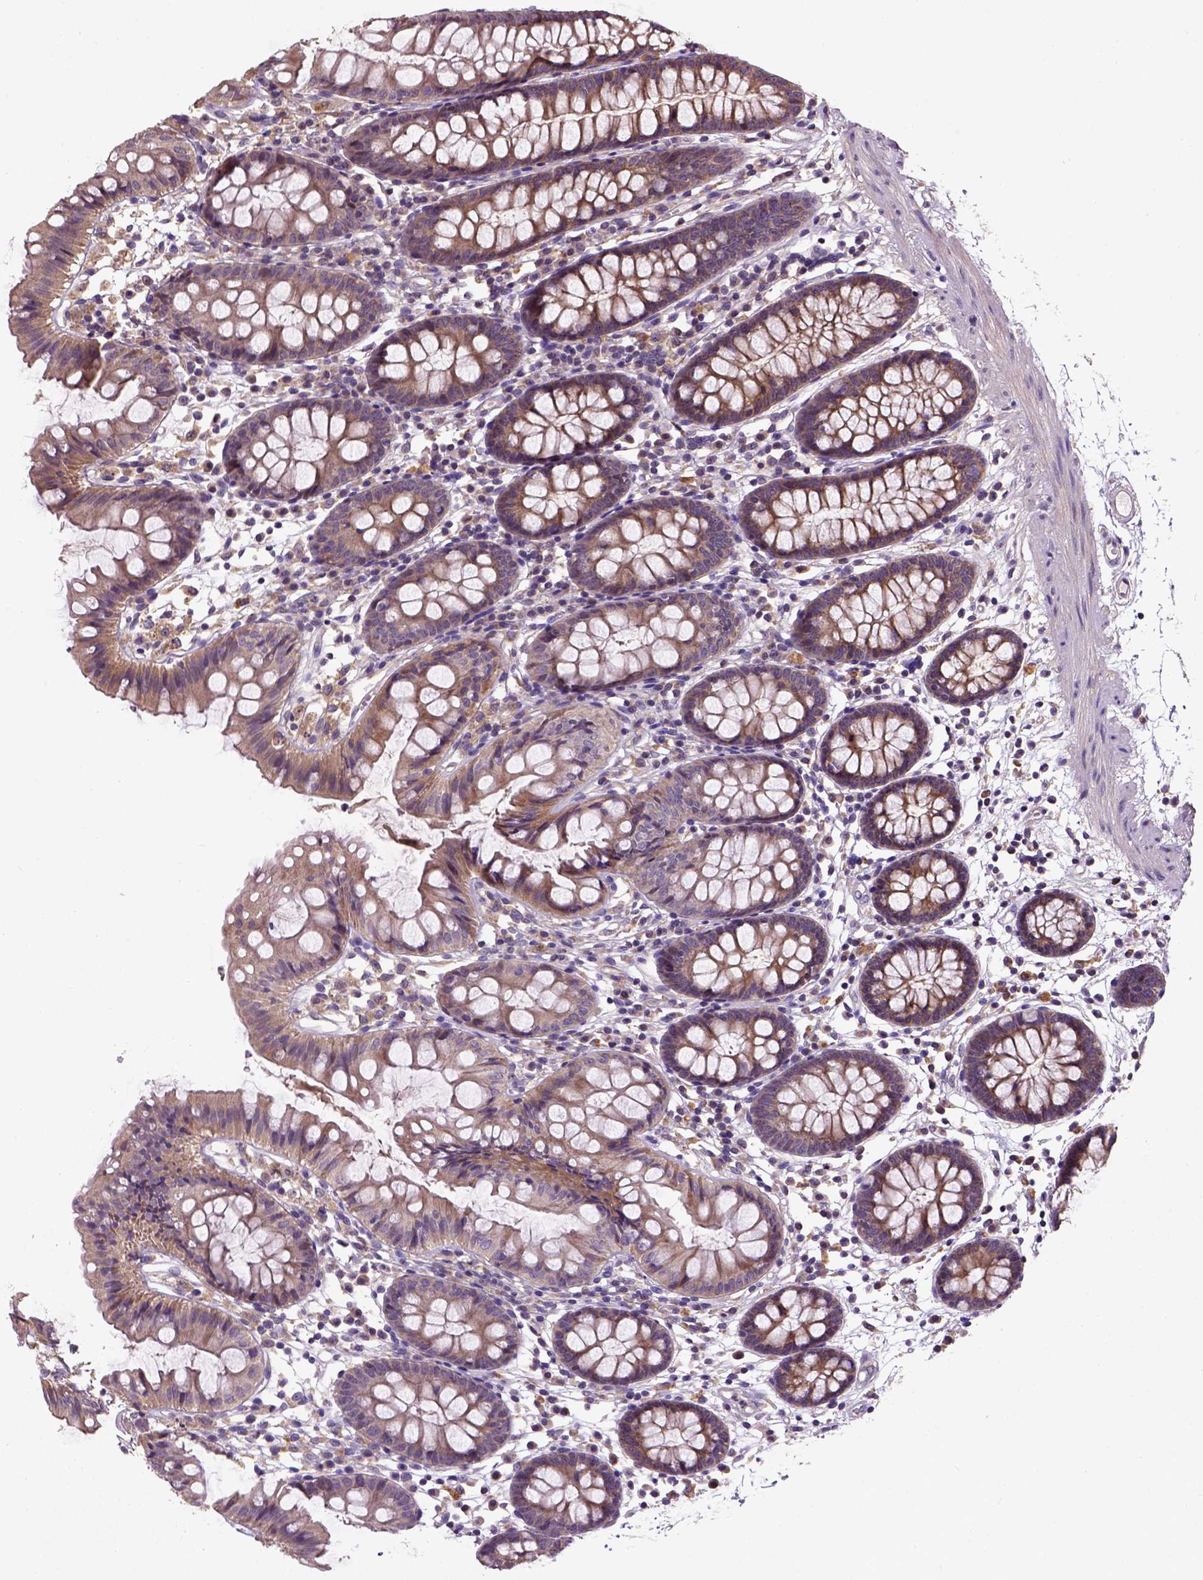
{"staining": {"intensity": "negative", "quantity": "none", "location": "none"}, "tissue": "colon", "cell_type": "Endothelial cells", "image_type": "normal", "snomed": [{"axis": "morphology", "description": "Normal tissue, NOS"}, {"axis": "topography", "description": "Colon"}], "caption": "This is an IHC micrograph of unremarkable human colon. There is no positivity in endothelial cells.", "gene": "KBTBD8", "patient": {"sex": "female", "age": 84}}